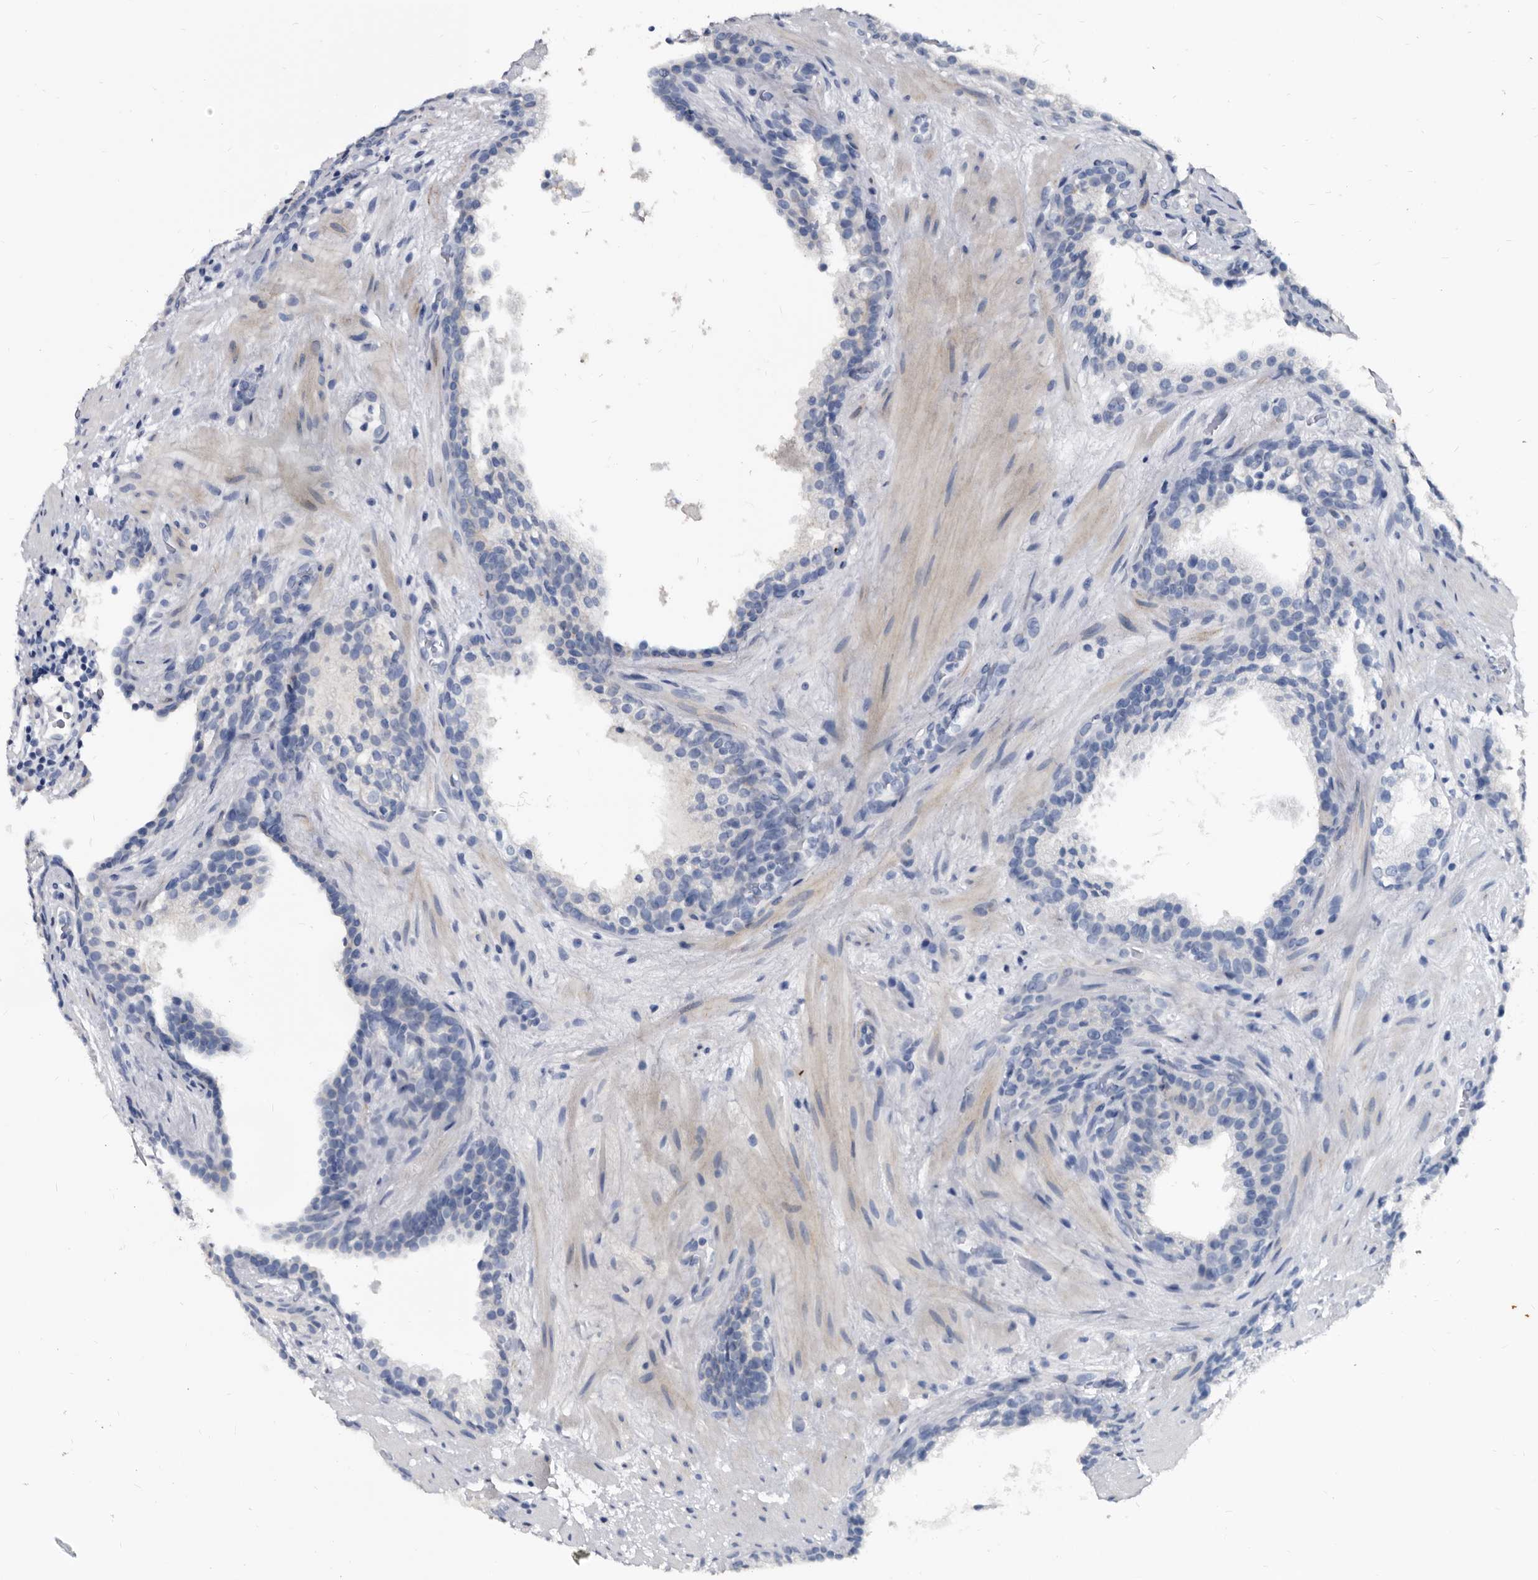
{"staining": {"intensity": "negative", "quantity": "none", "location": "none"}, "tissue": "prostate cancer", "cell_type": "Tumor cells", "image_type": "cancer", "snomed": [{"axis": "morphology", "description": "Adenocarcinoma, High grade"}, {"axis": "topography", "description": "Prostate"}], "caption": "DAB immunohistochemical staining of prostate high-grade adenocarcinoma demonstrates no significant staining in tumor cells.", "gene": "PRSS8", "patient": {"sex": "male", "age": 56}}